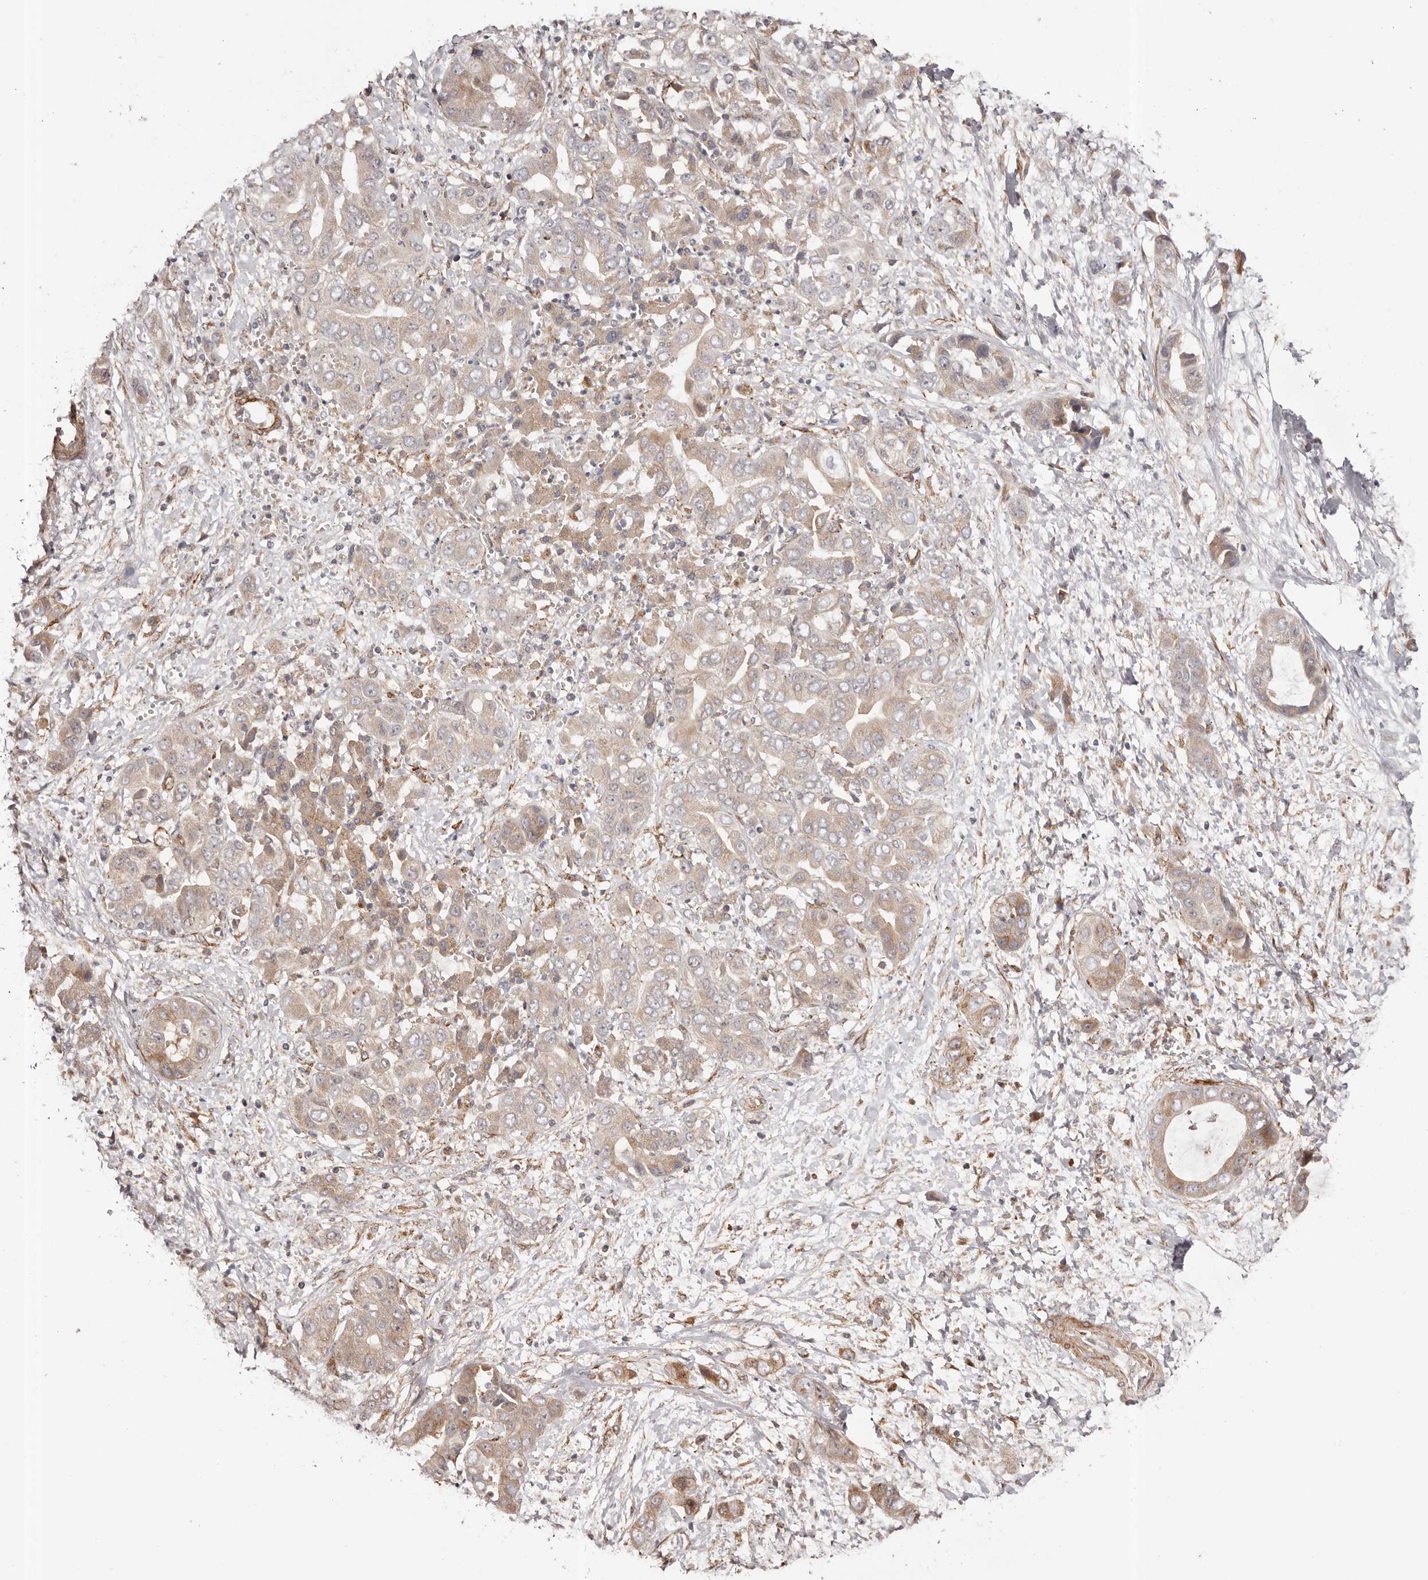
{"staining": {"intensity": "moderate", "quantity": "<25%", "location": "cytoplasmic/membranous"}, "tissue": "liver cancer", "cell_type": "Tumor cells", "image_type": "cancer", "snomed": [{"axis": "morphology", "description": "Cholangiocarcinoma"}, {"axis": "topography", "description": "Liver"}], "caption": "The image demonstrates staining of liver cancer (cholangiocarcinoma), revealing moderate cytoplasmic/membranous protein positivity (brown color) within tumor cells.", "gene": "MICAL2", "patient": {"sex": "female", "age": 52}}